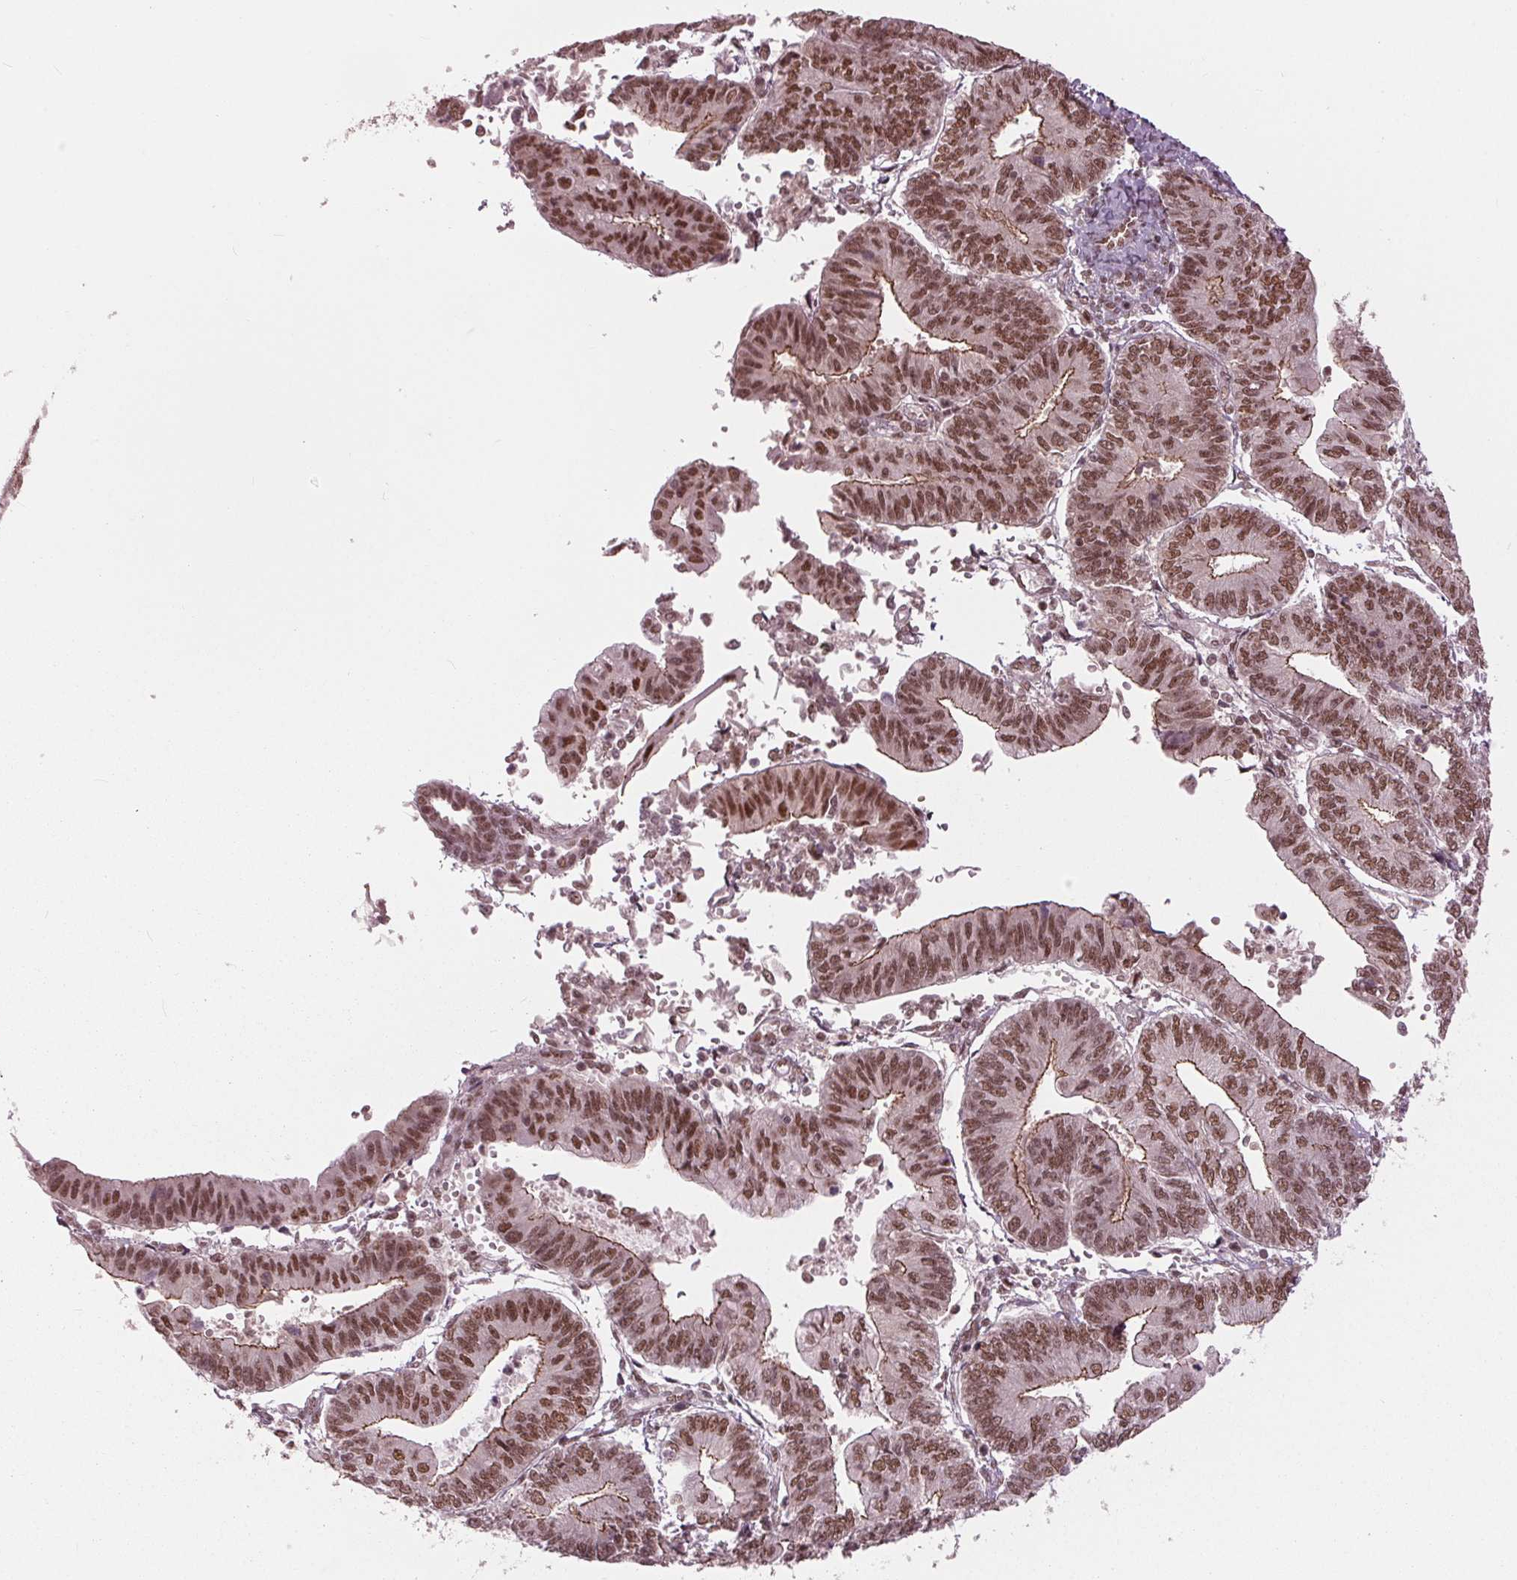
{"staining": {"intensity": "moderate", "quantity": ">75%", "location": "cytoplasmic/membranous,nuclear"}, "tissue": "endometrial cancer", "cell_type": "Tumor cells", "image_type": "cancer", "snomed": [{"axis": "morphology", "description": "Adenocarcinoma, NOS"}, {"axis": "topography", "description": "Endometrium"}], "caption": "Tumor cells demonstrate medium levels of moderate cytoplasmic/membranous and nuclear positivity in approximately >75% of cells in endometrial cancer.", "gene": "LSM2", "patient": {"sex": "female", "age": 65}}